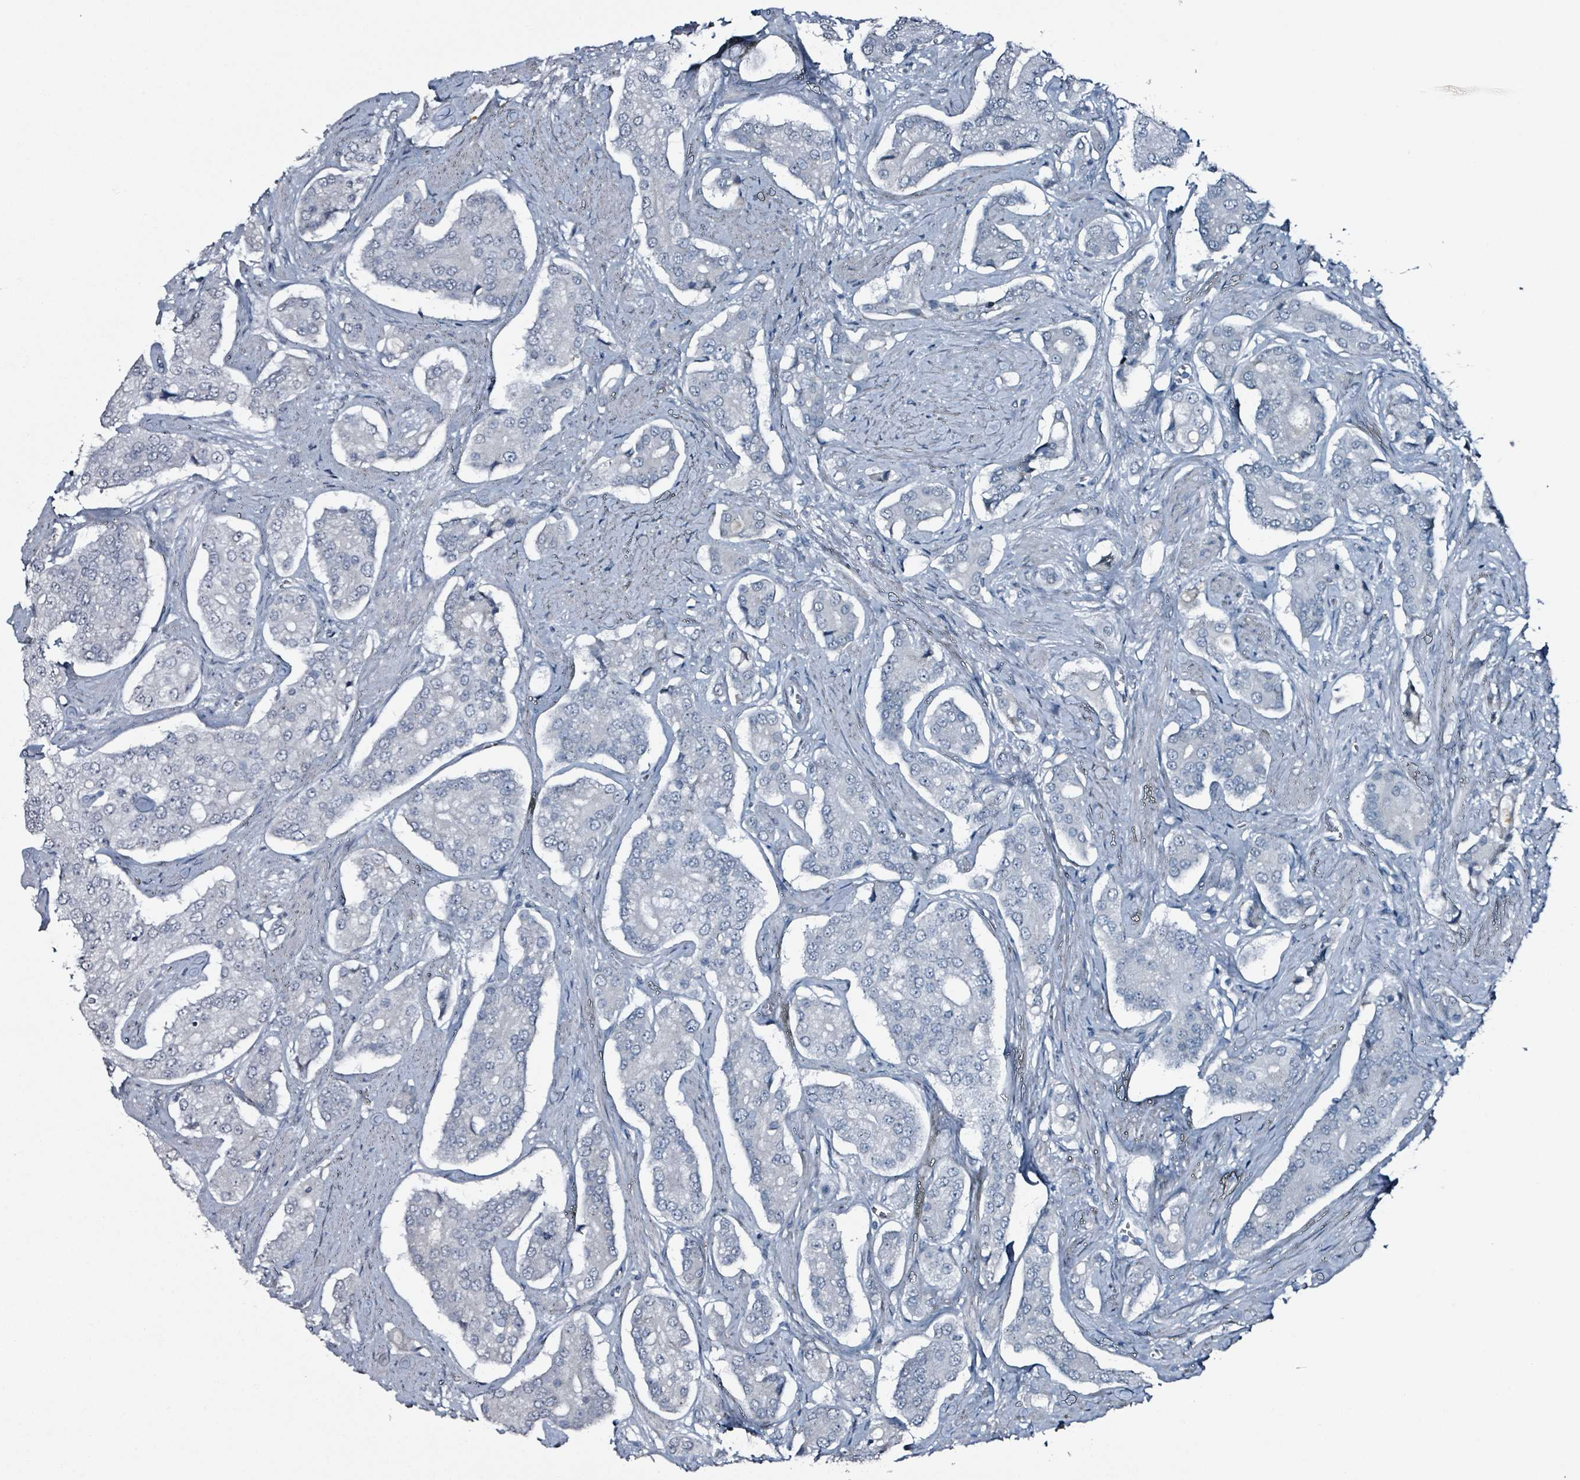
{"staining": {"intensity": "negative", "quantity": "none", "location": "none"}, "tissue": "prostate cancer", "cell_type": "Tumor cells", "image_type": "cancer", "snomed": [{"axis": "morphology", "description": "Adenocarcinoma, High grade"}, {"axis": "topography", "description": "Prostate"}], "caption": "Prostate cancer (adenocarcinoma (high-grade)) was stained to show a protein in brown. There is no significant staining in tumor cells.", "gene": "CA9", "patient": {"sex": "male", "age": 71}}